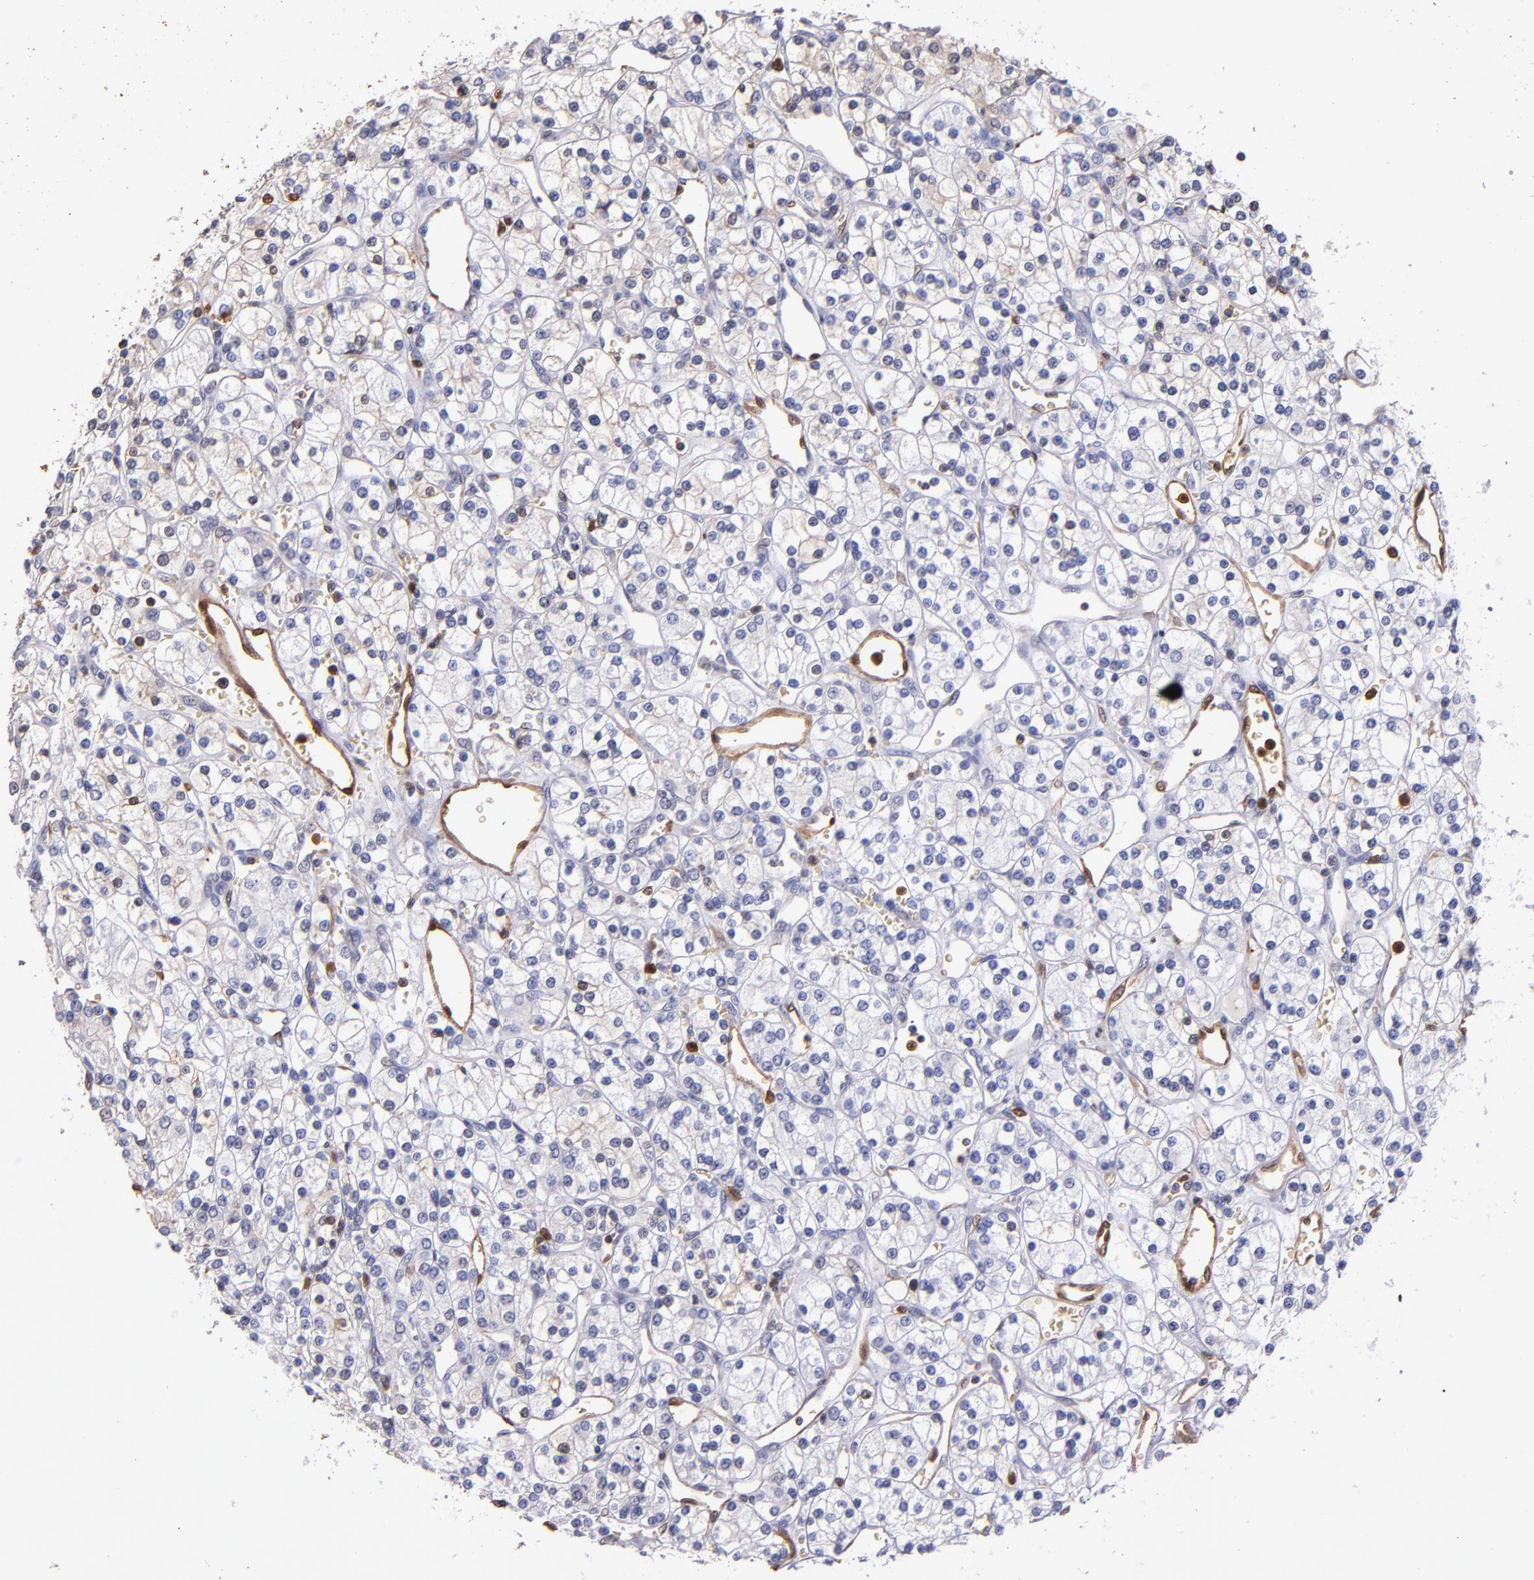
{"staining": {"intensity": "negative", "quantity": "none", "location": "none"}, "tissue": "renal cancer", "cell_type": "Tumor cells", "image_type": "cancer", "snomed": [{"axis": "morphology", "description": "Adenocarcinoma, NOS"}, {"axis": "topography", "description": "Kidney"}], "caption": "A micrograph of renal adenocarcinoma stained for a protein reveals no brown staining in tumor cells.", "gene": "S100A6", "patient": {"sex": "female", "age": 62}}